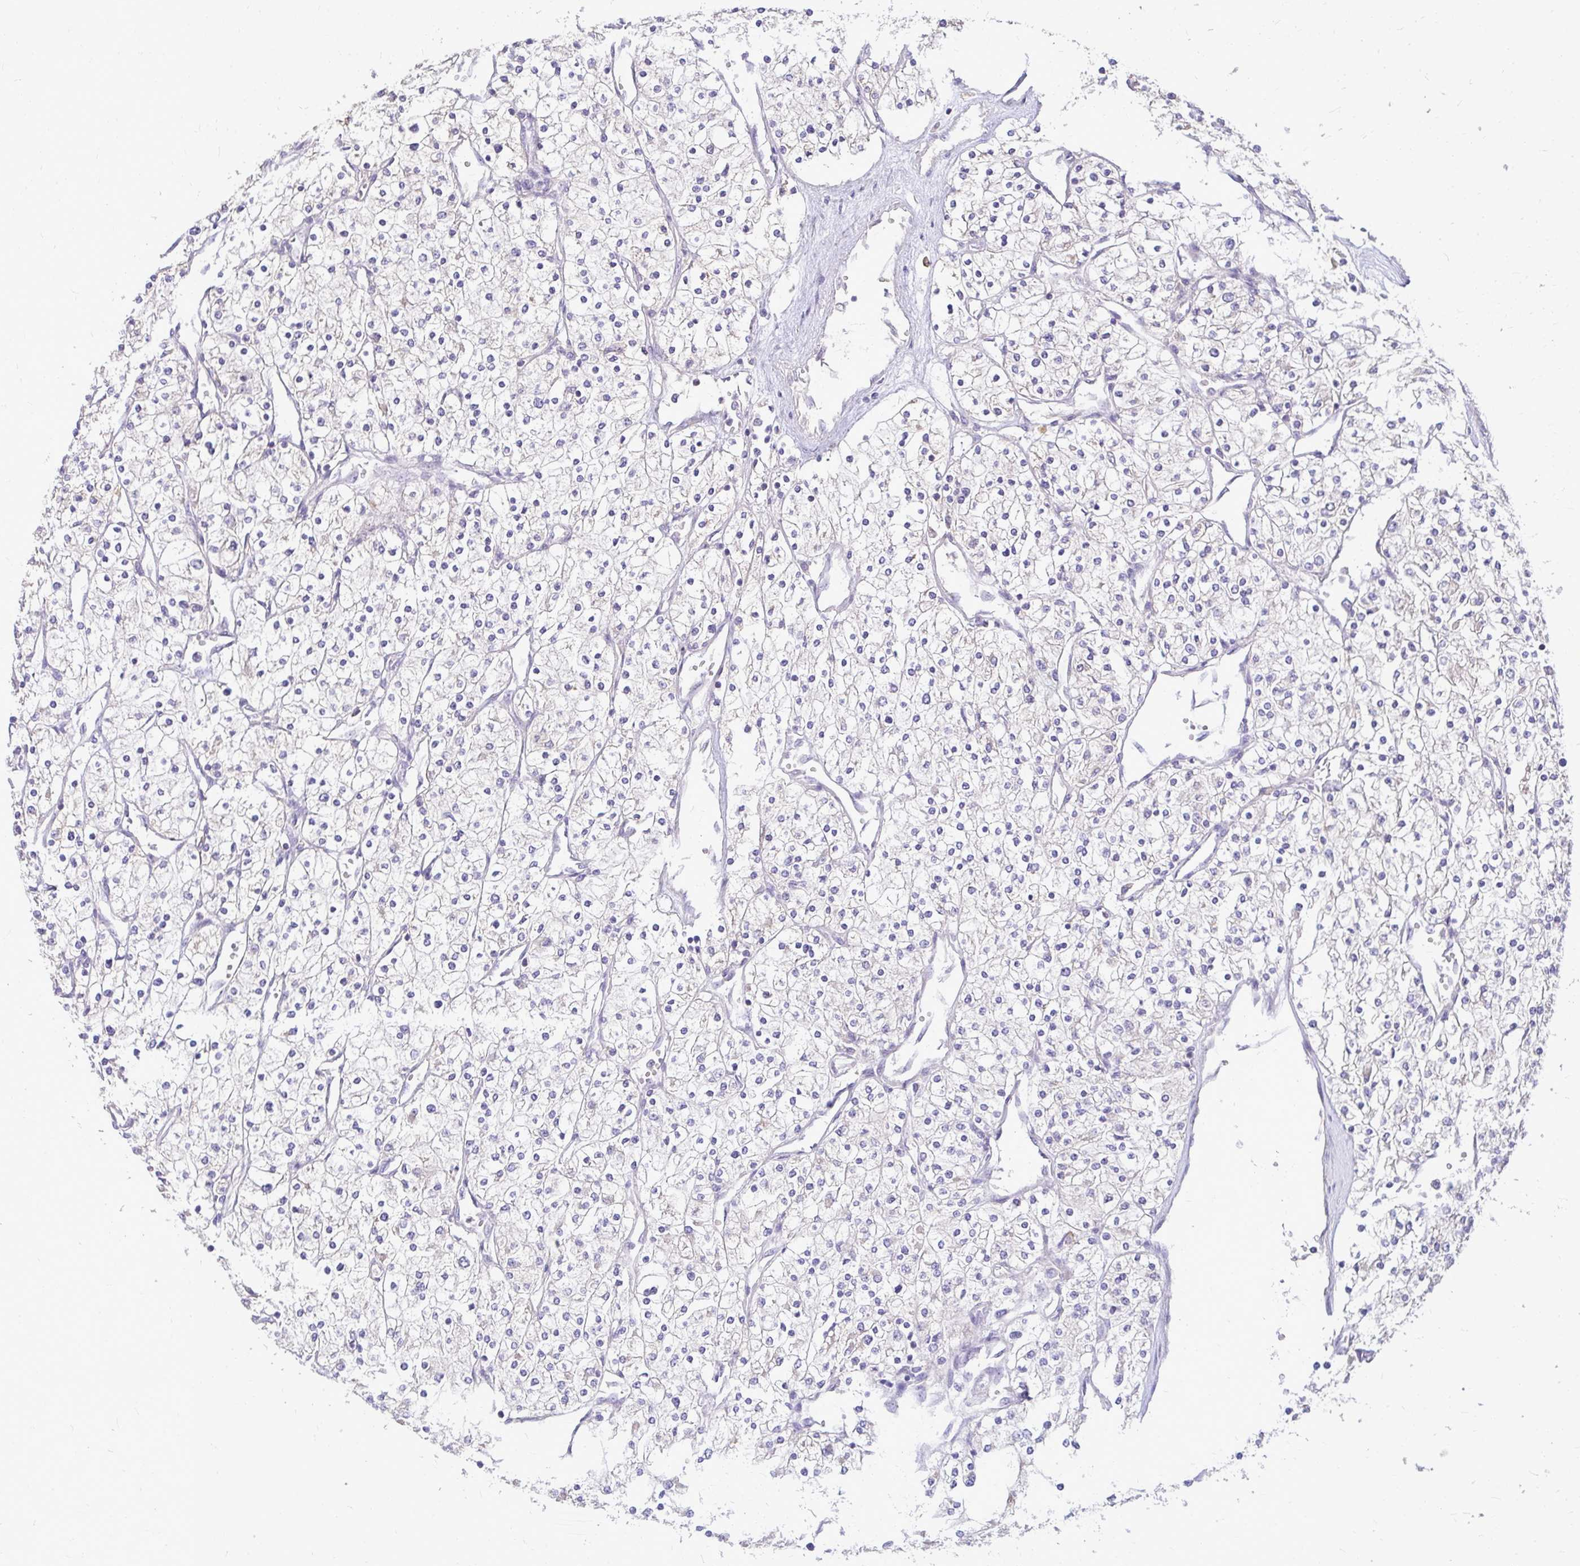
{"staining": {"intensity": "negative", "quantity": "none", "location": "none"}, "tissue": "renal cancer", "cell_type": "Tumor cells", "image_type": "cancer", "snomed": [{"axis": "morphology", "description": "Adenocarcinoma, NOS"}, {"axis": "topography", "description": "Kidney"}], "caption": "Photomicrograph shows no protein expression in tumor cells of renal adenocarcinoma tissue.", "gene": "FMR1", "patient": {"sex": "male", "age": 80}}